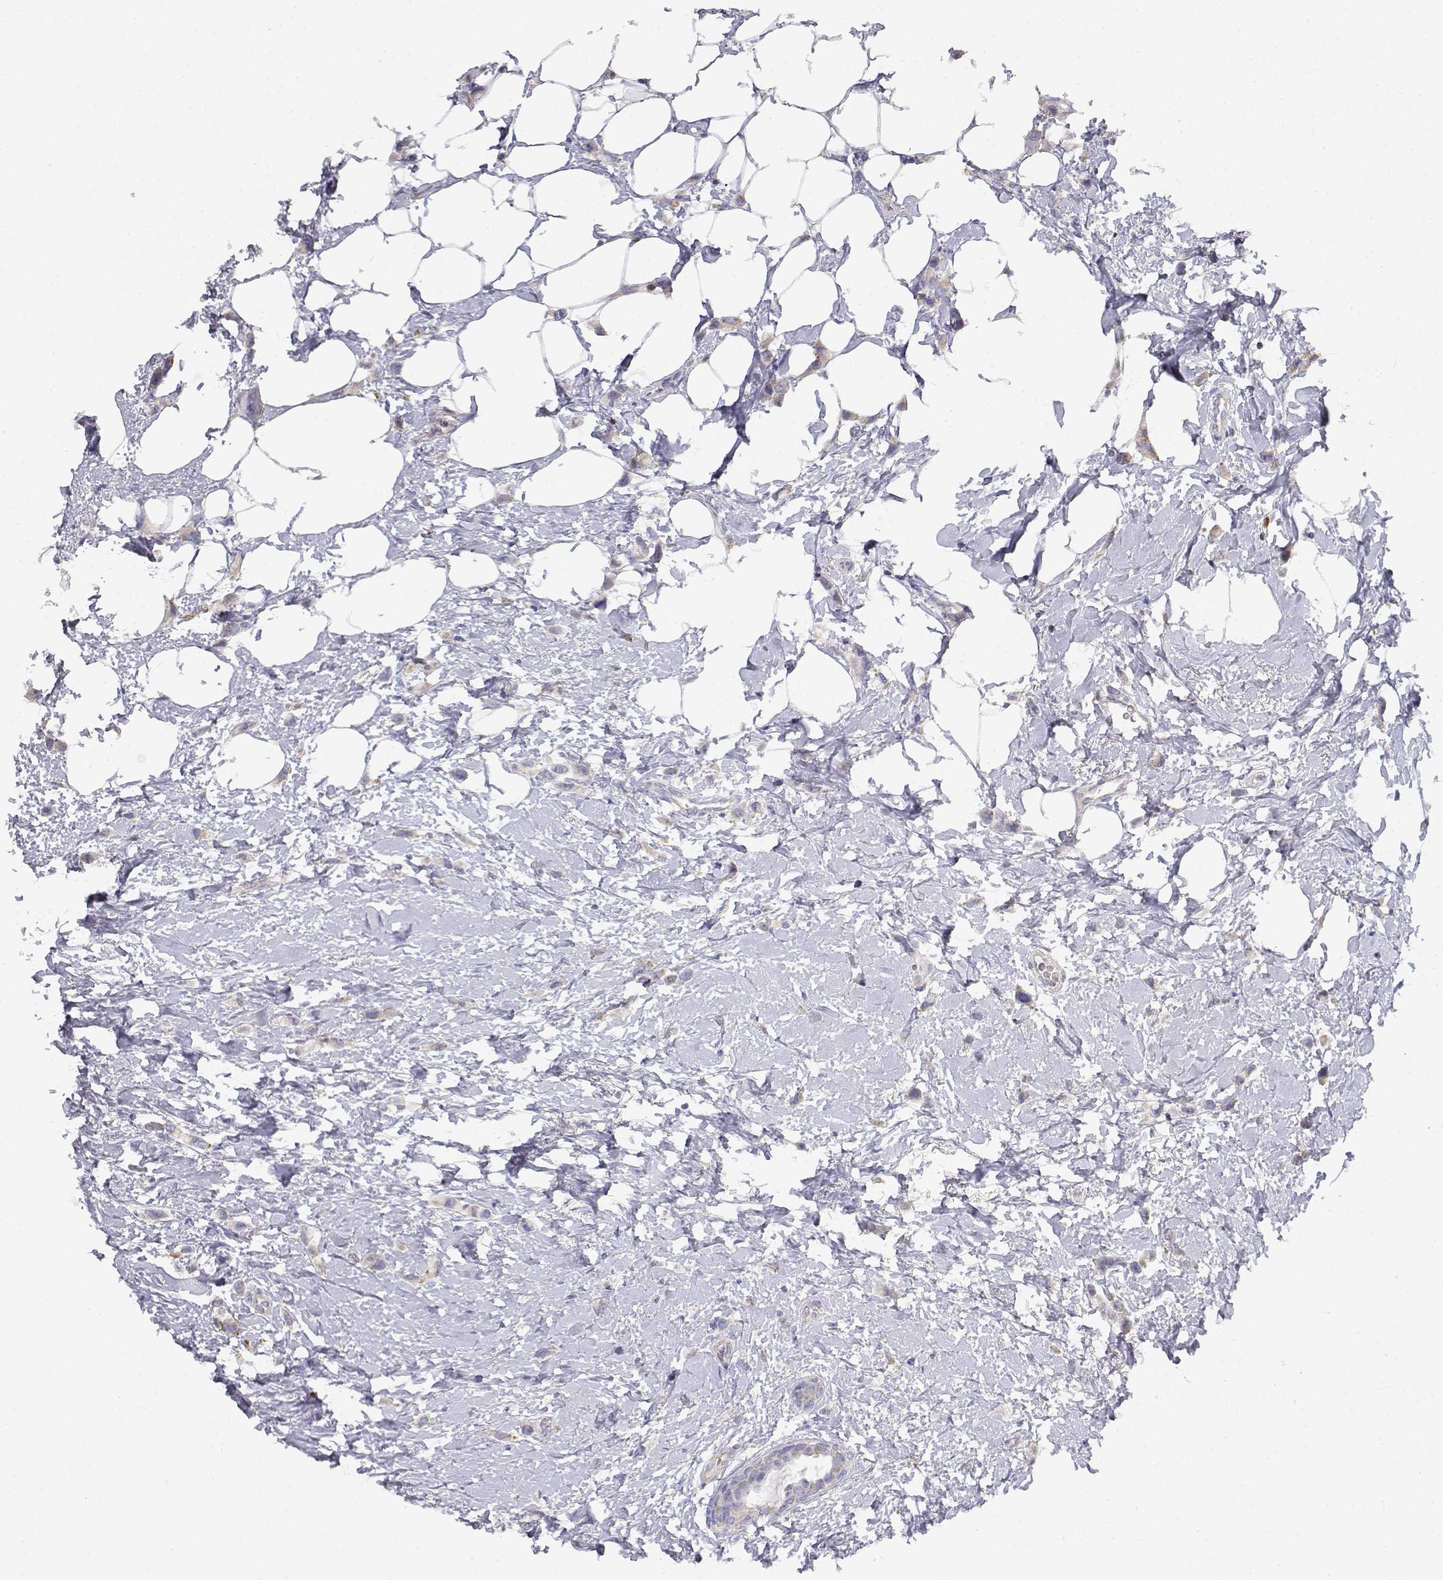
{"staining": {"intensity": "negative", "quantity": "none", "location": "none"}, "tissue": "breast cancer", "cell_type": "Tumor cells", "image_type": "cancer", "snomed": [{"axis": "morphology", "description": "Lobular carcinoma"}, {"axis": "topography", "description": "Breast"}], "caption": "High magnification brightfield microscopy of breast cancer stained with DAB (3,3'-diaminobenzidine) (brown) and counterstained with hematoxylin (blue): tumor cells show no significant expression.", "gene": "ADA", "patient": {"sex": "female", "age": 66}}